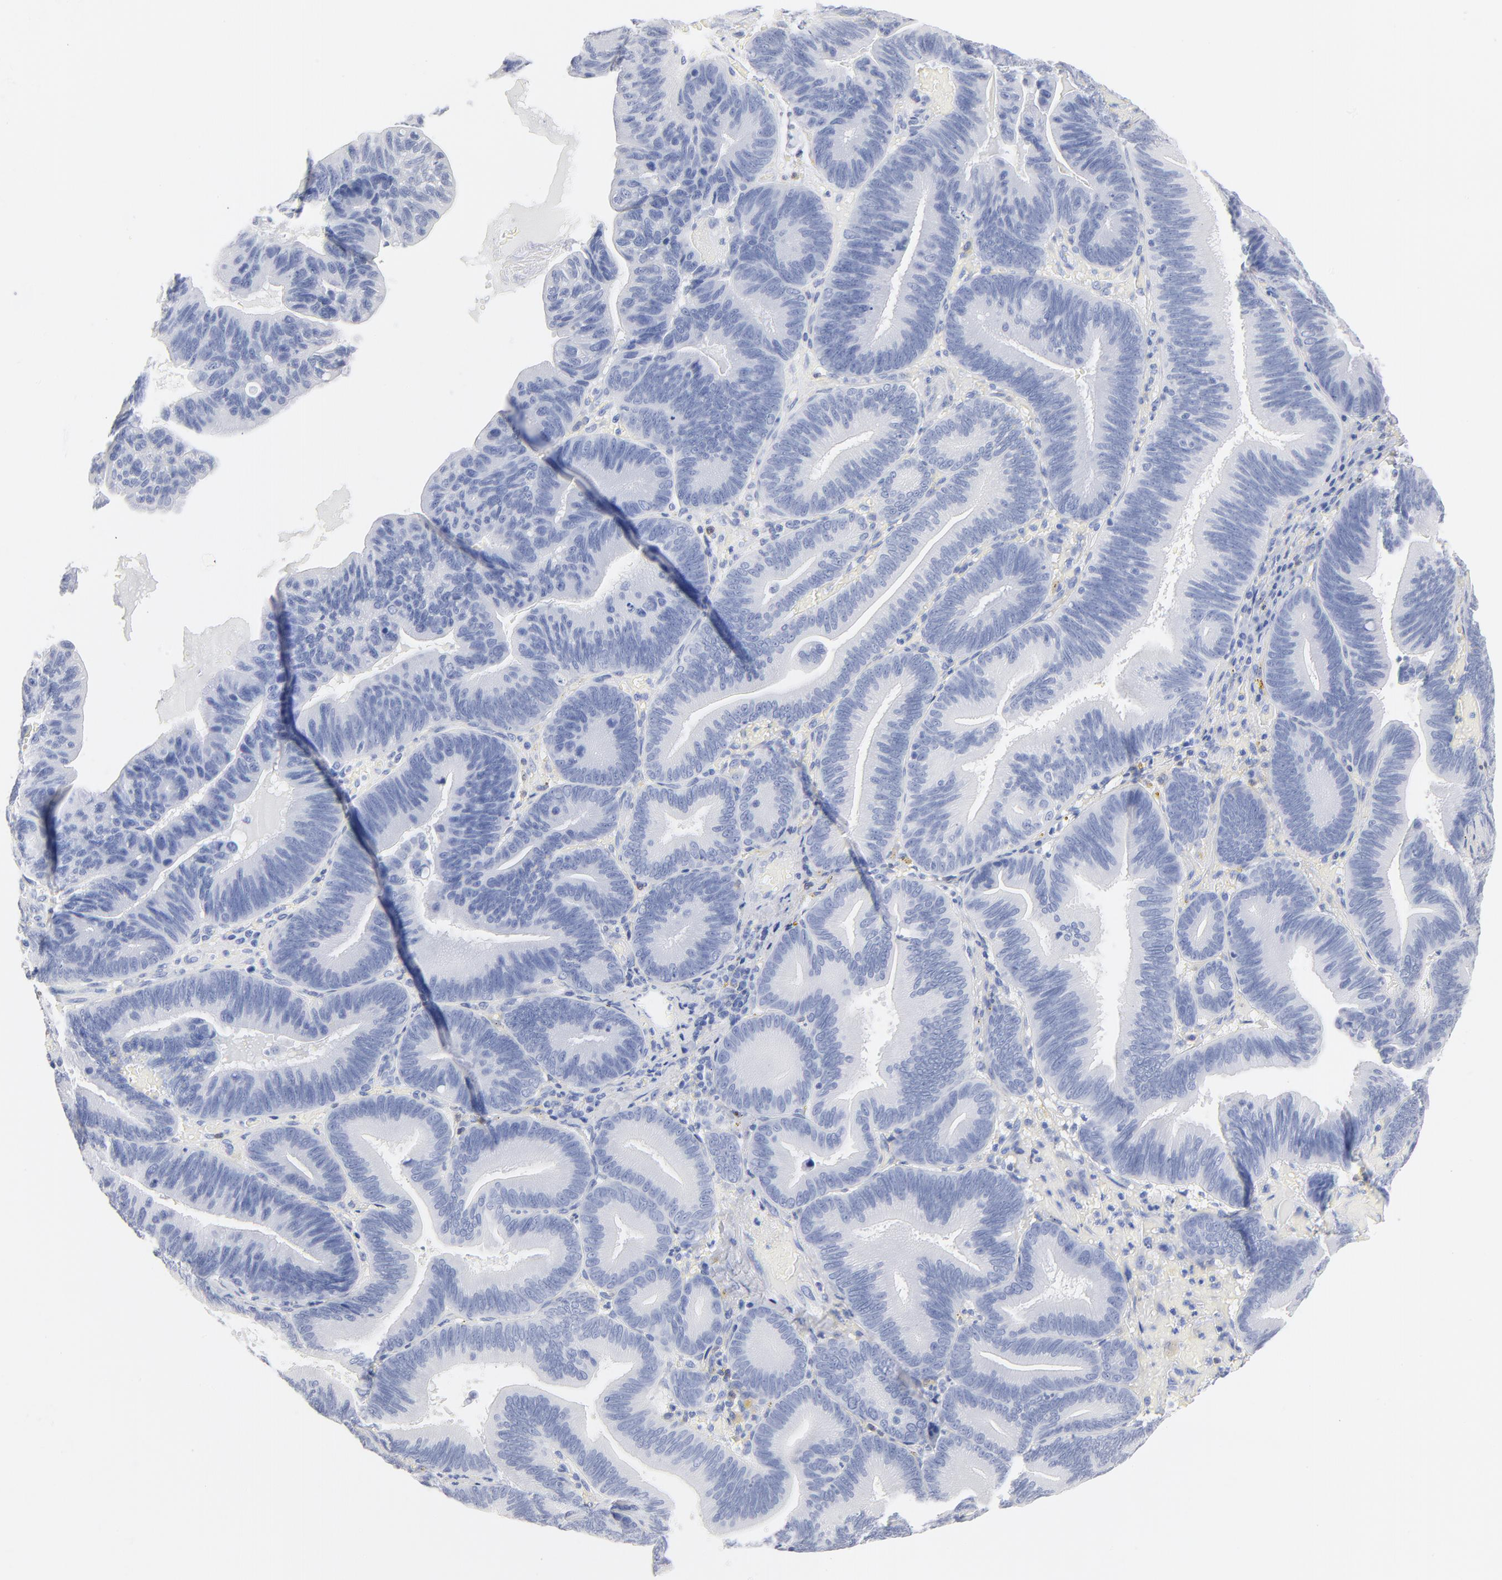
{"staining": {"intensity": "negative", "quantity": "none", "location": "none"}, "tissue": "pancreatic cancer", "cell_type": "Tumor cells", "image_type": "cancer", "snomed": [{"axis": "morphology", "description": "Adenocarcinoma, NOS"}, {"axis": "topography", "description": "Pancreas"}], "caption": "Histopathology image shows no protein positivity in tumor cells of pancreatic cancer tissue.", "gene": "AGTR1", "patient": {"sex": "male", "age": 82}}